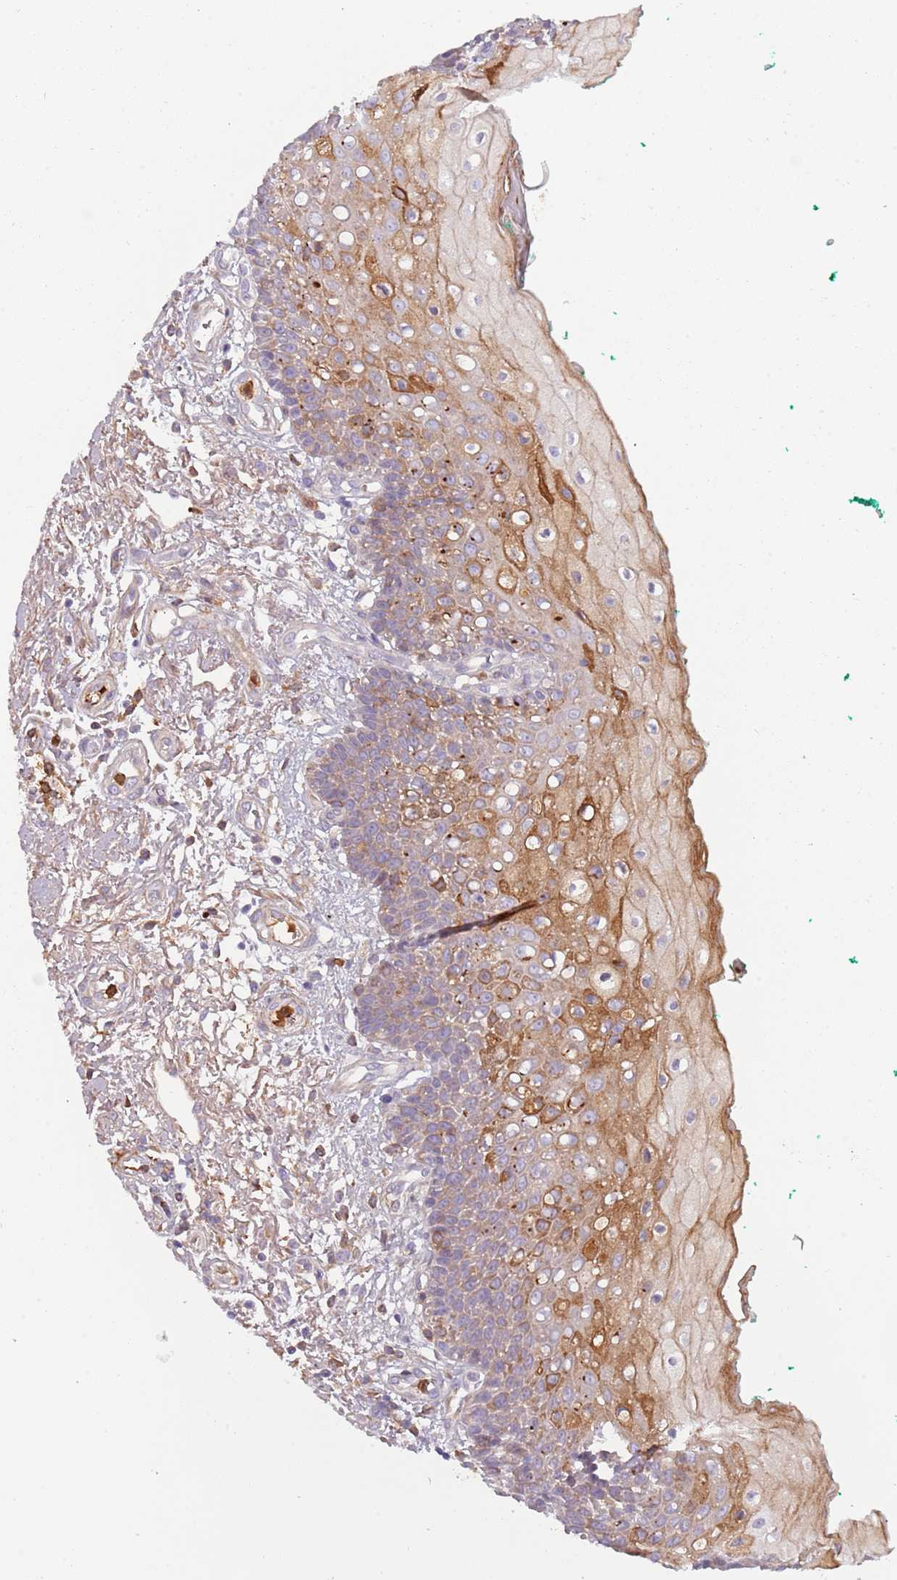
{"staining": {"intensity": "moderate", "quantity": "<25%", "location": "cytoplasmic/membranous"}, "tissue": "oral mucosa", "cell_type": "Squamous epithelial cells", "image_type": "normal", "snomed": [{"axis": "morphology", "description": "Normal tissue, NOS"}, {"axis": "morphology", "description": "Squamous cell carcinoma, NOS"}, {"axis": "topography", "description": "Oral tissue"}, {"axis": "topography", "description": "Tounge, NOS"}, {"axis": "topography", "description": "Head-Neck"}], "caption": "Protein analysis of normal oral mucosa reveals moderate cytoplasmic/membranous positivity in approximately <25% of squamous epithelial cells.", "gene": "NADK", "patient": {"sex": "male", "age": 79}}